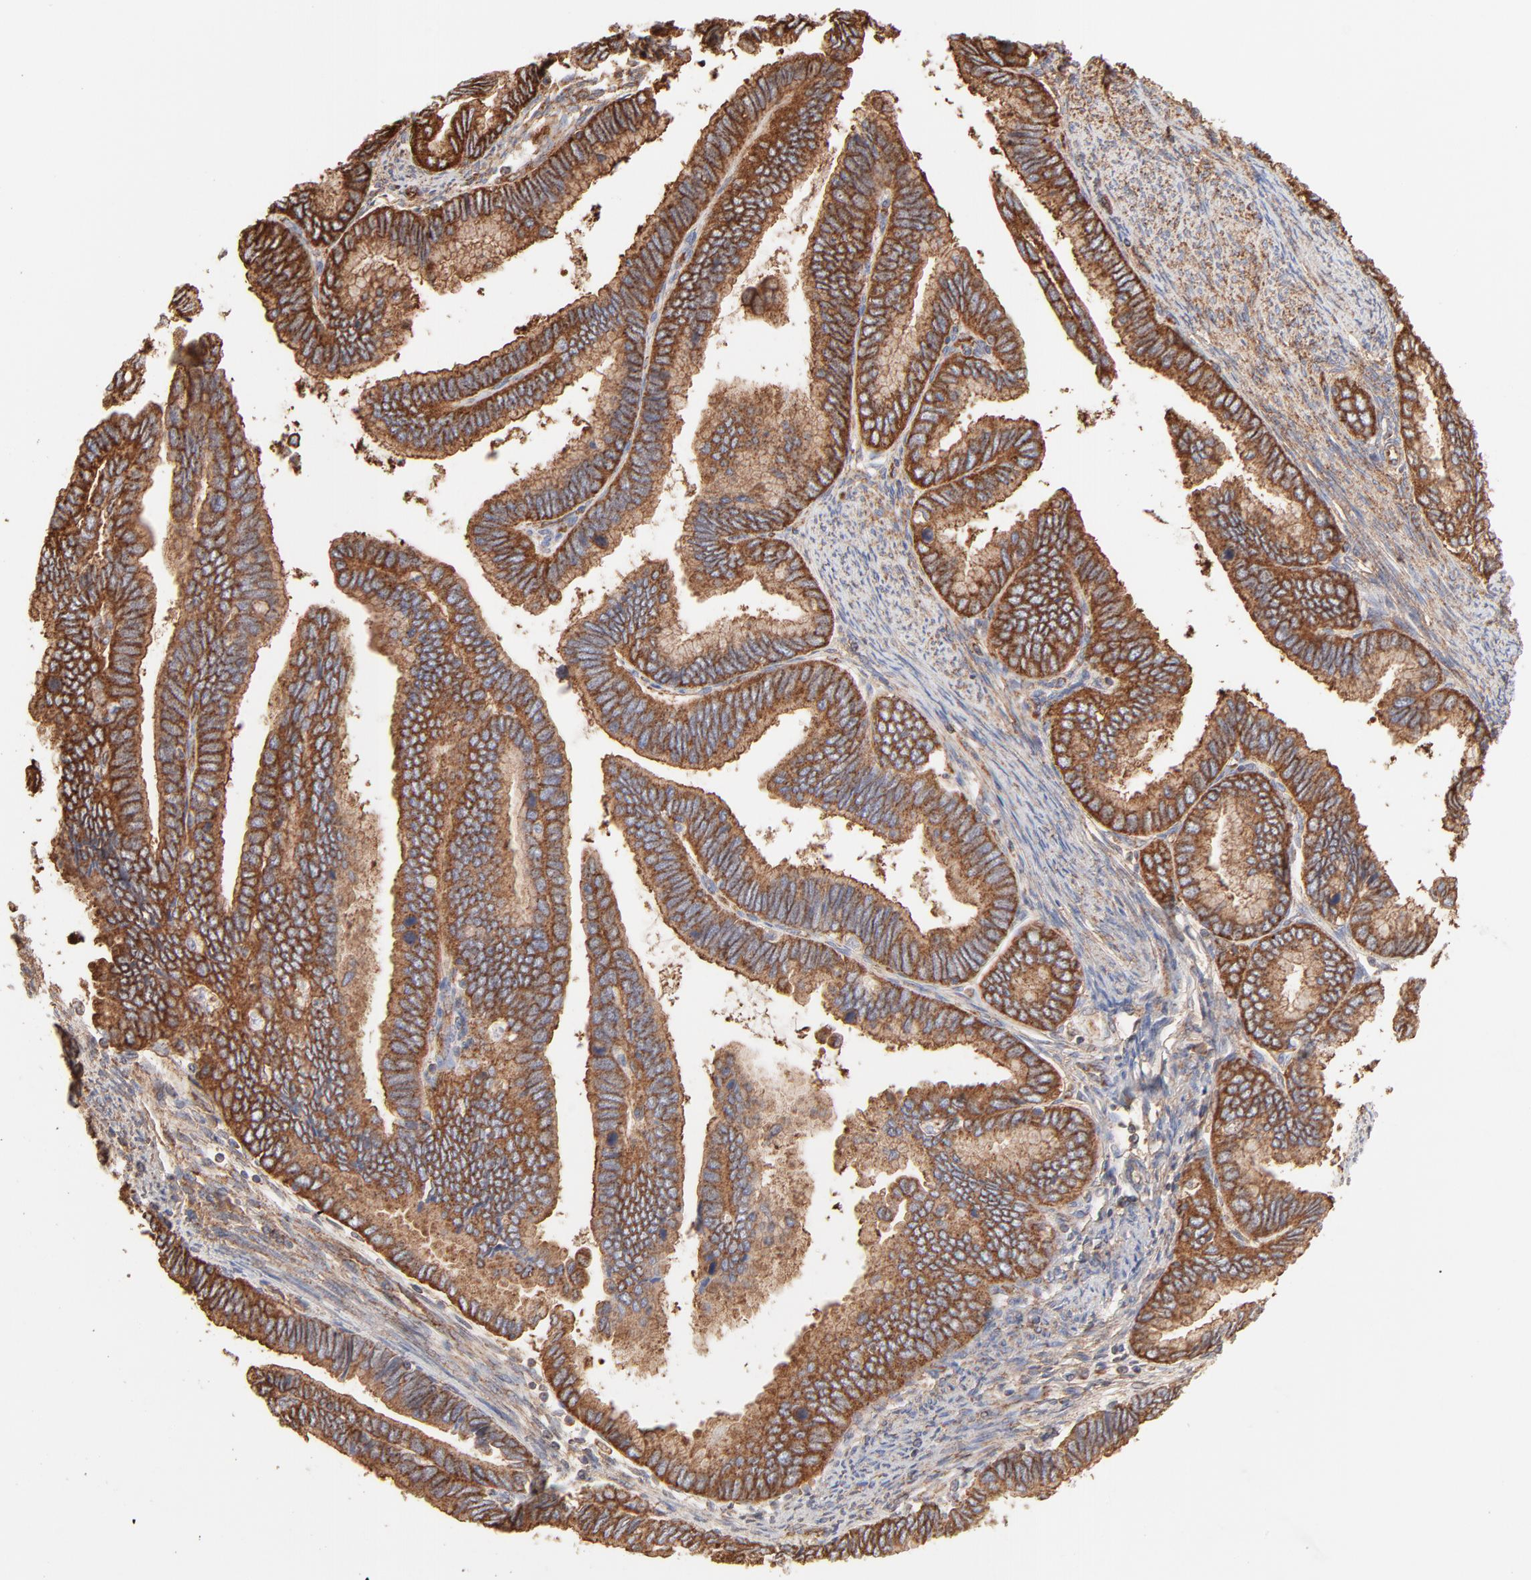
{"staining": {"intensity": "strong", "quantity": ">75%", "location": "cytoplasmic/membranous"}, "tissue": "cervical cancer", "cell_type": "Tumor cells", "image_type": "cancer", "snomed": [{"axis": "morphology", "description": "Adenocarcinoma, NOS"}, {"axis": "topography", "description": "Cervix"}], "caption": "Immunohistochemical staining of human cervical cancer (adenocarcinoma) demonstrates strong cytoplasmic/membranous protein expression in approximately >75% of tumor cells. (DAB IHC with brightfield microscopy, high magnification).", "gene": "CLTB", "patient": {"sex": "female", "age": 49}}